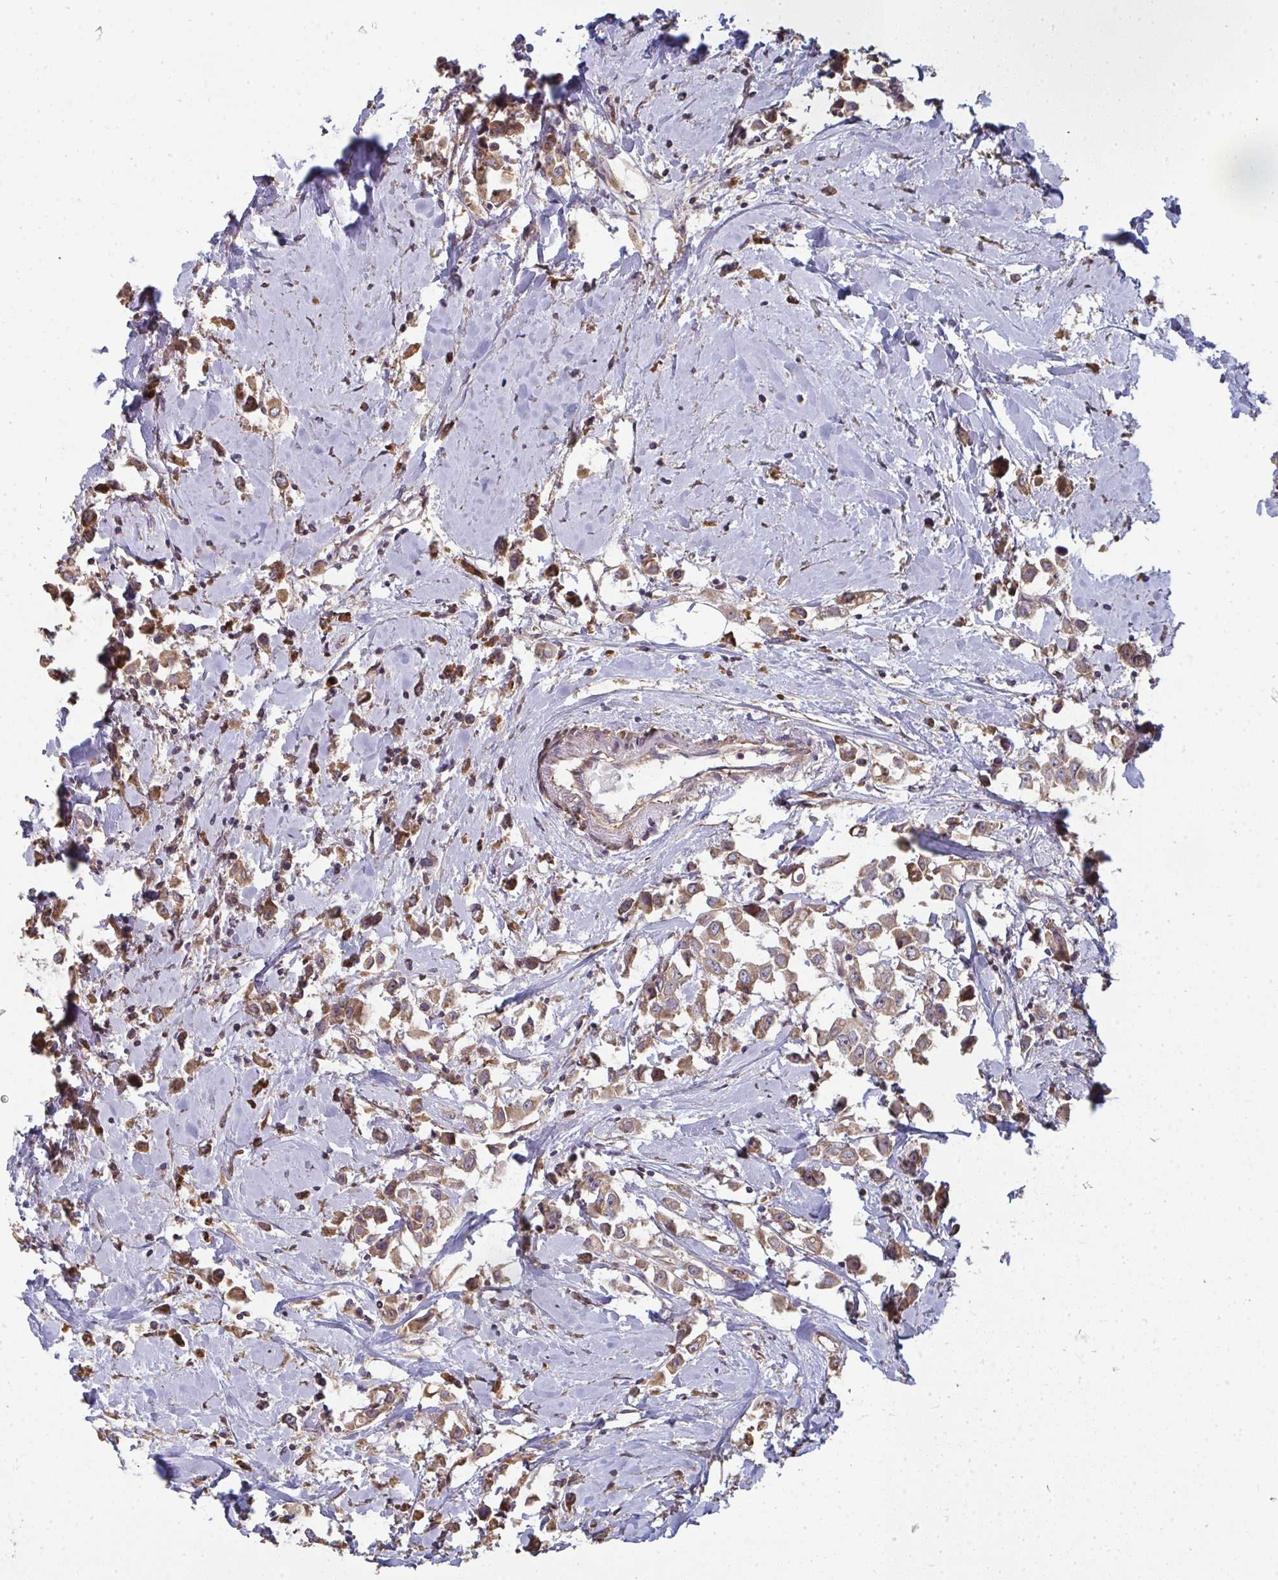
{"staining": {"intensity": "moderate", "quantity": ">75%", "location": "cytoplasmic/membranous"}, "tissue": "breast cancer", "cell_type": "Tumor cells", "image_type": "cancer", "snomed": [{"axis": "morphology", "description": "Duct carcinoma"}, {"axis": "topography", "description": "Breast"}], "caption": "A brown stain shows moderate cytoplasmic/membranous staining of a protein in breast intraductal carcinoma tumor cells. Nuclei are stained in blue.", "gene": "ZFYVE28", "patient": {"sex": "female", "age": 61}}